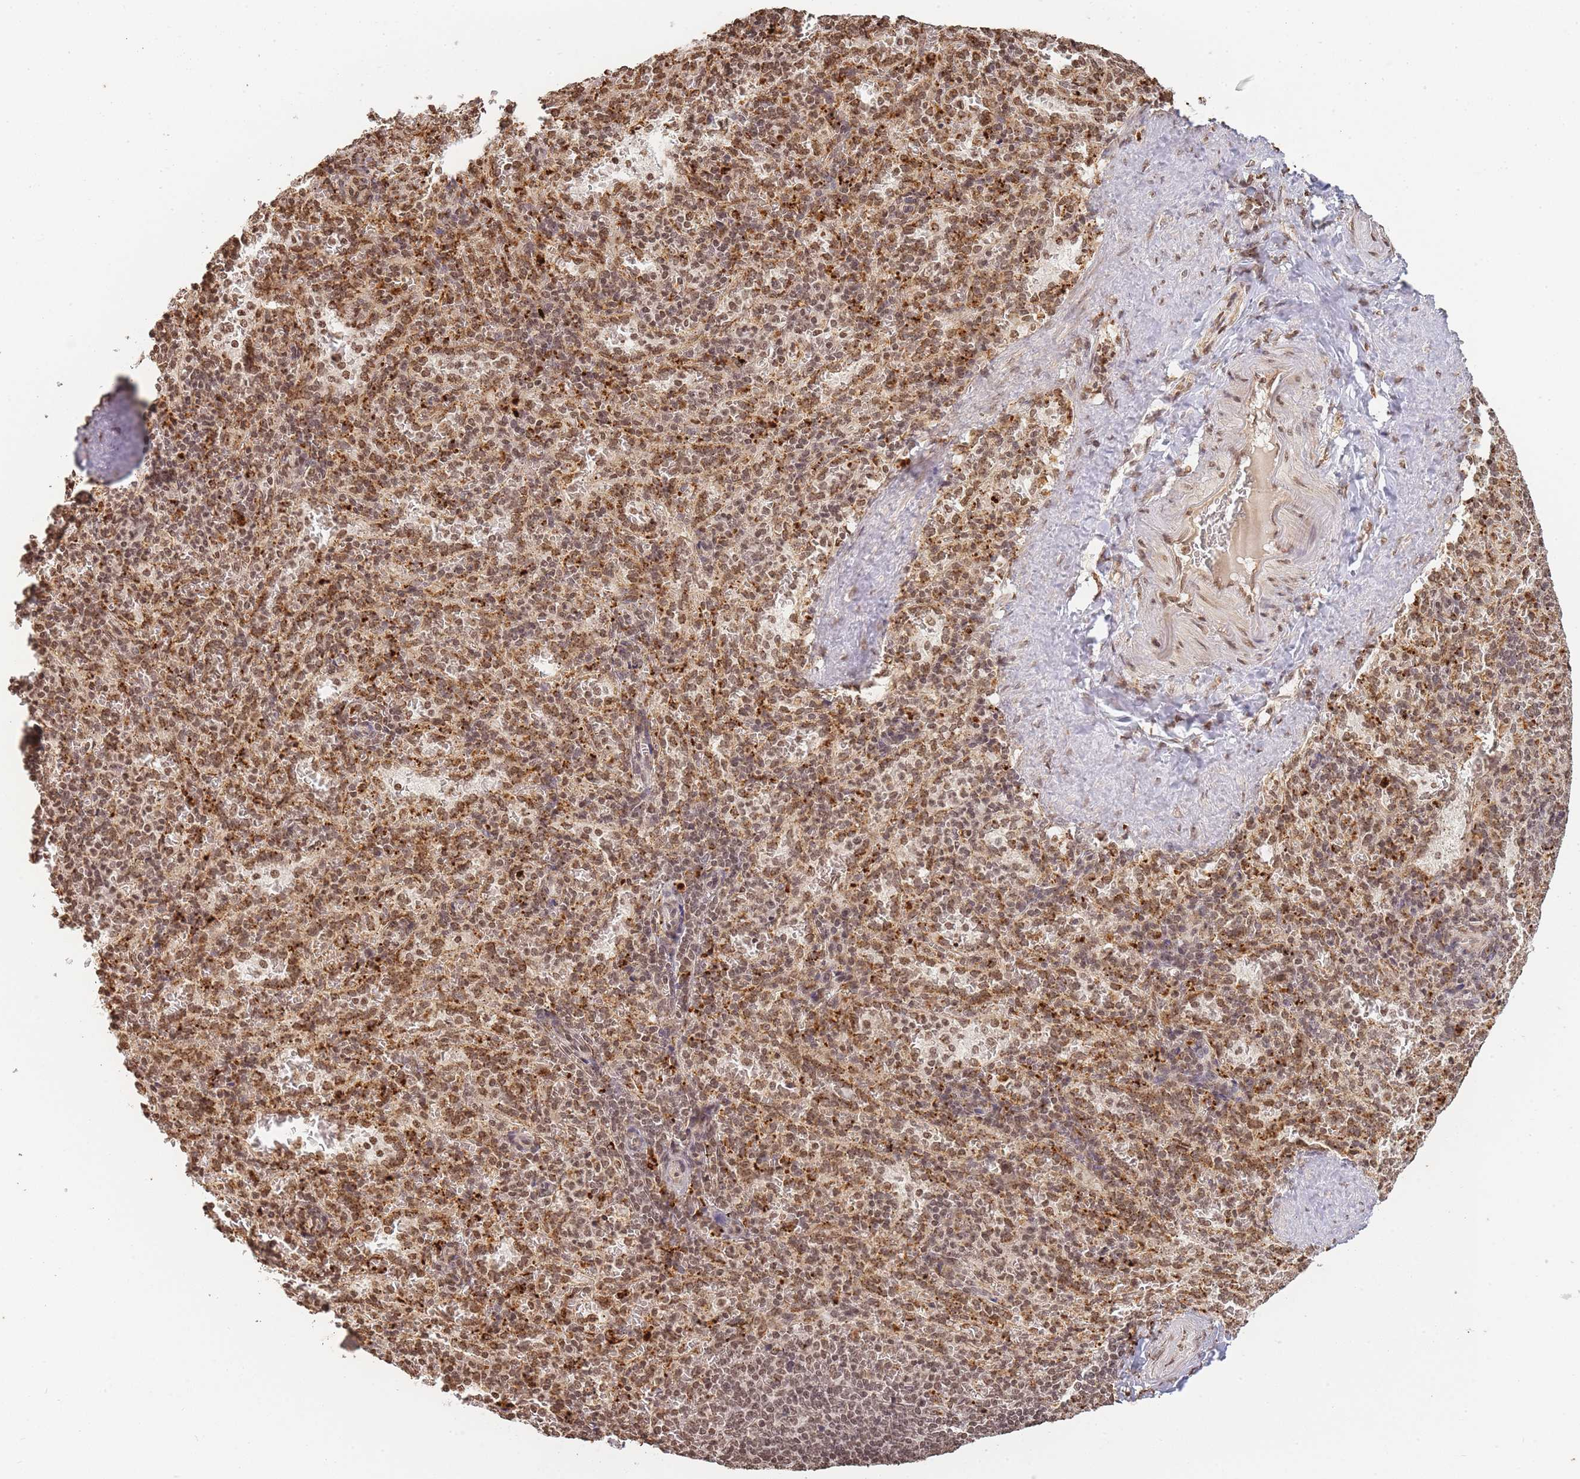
{"staining": {"intensity": "moderate", "quantity": ">75%", "location": "nuclear"}, "tissue": "spleen", "cell_type": "Cells in red pulp", "image_type": "normal", "snomed": [{"axis": "morphology", "description": "Normal tissue, NOS"}, {"axis": "topography", "description": "Spleen"}], "caption": "Immunohistochemical staining of benign human spleen demonstrates moderate nuclear protein staining in about >75% of cells in red pulp. (brown staining indicates protein expression, while blue staining denotes nuclei).", "gene": "WWTR1", "patient": {"sex": "female", "age": 21}}